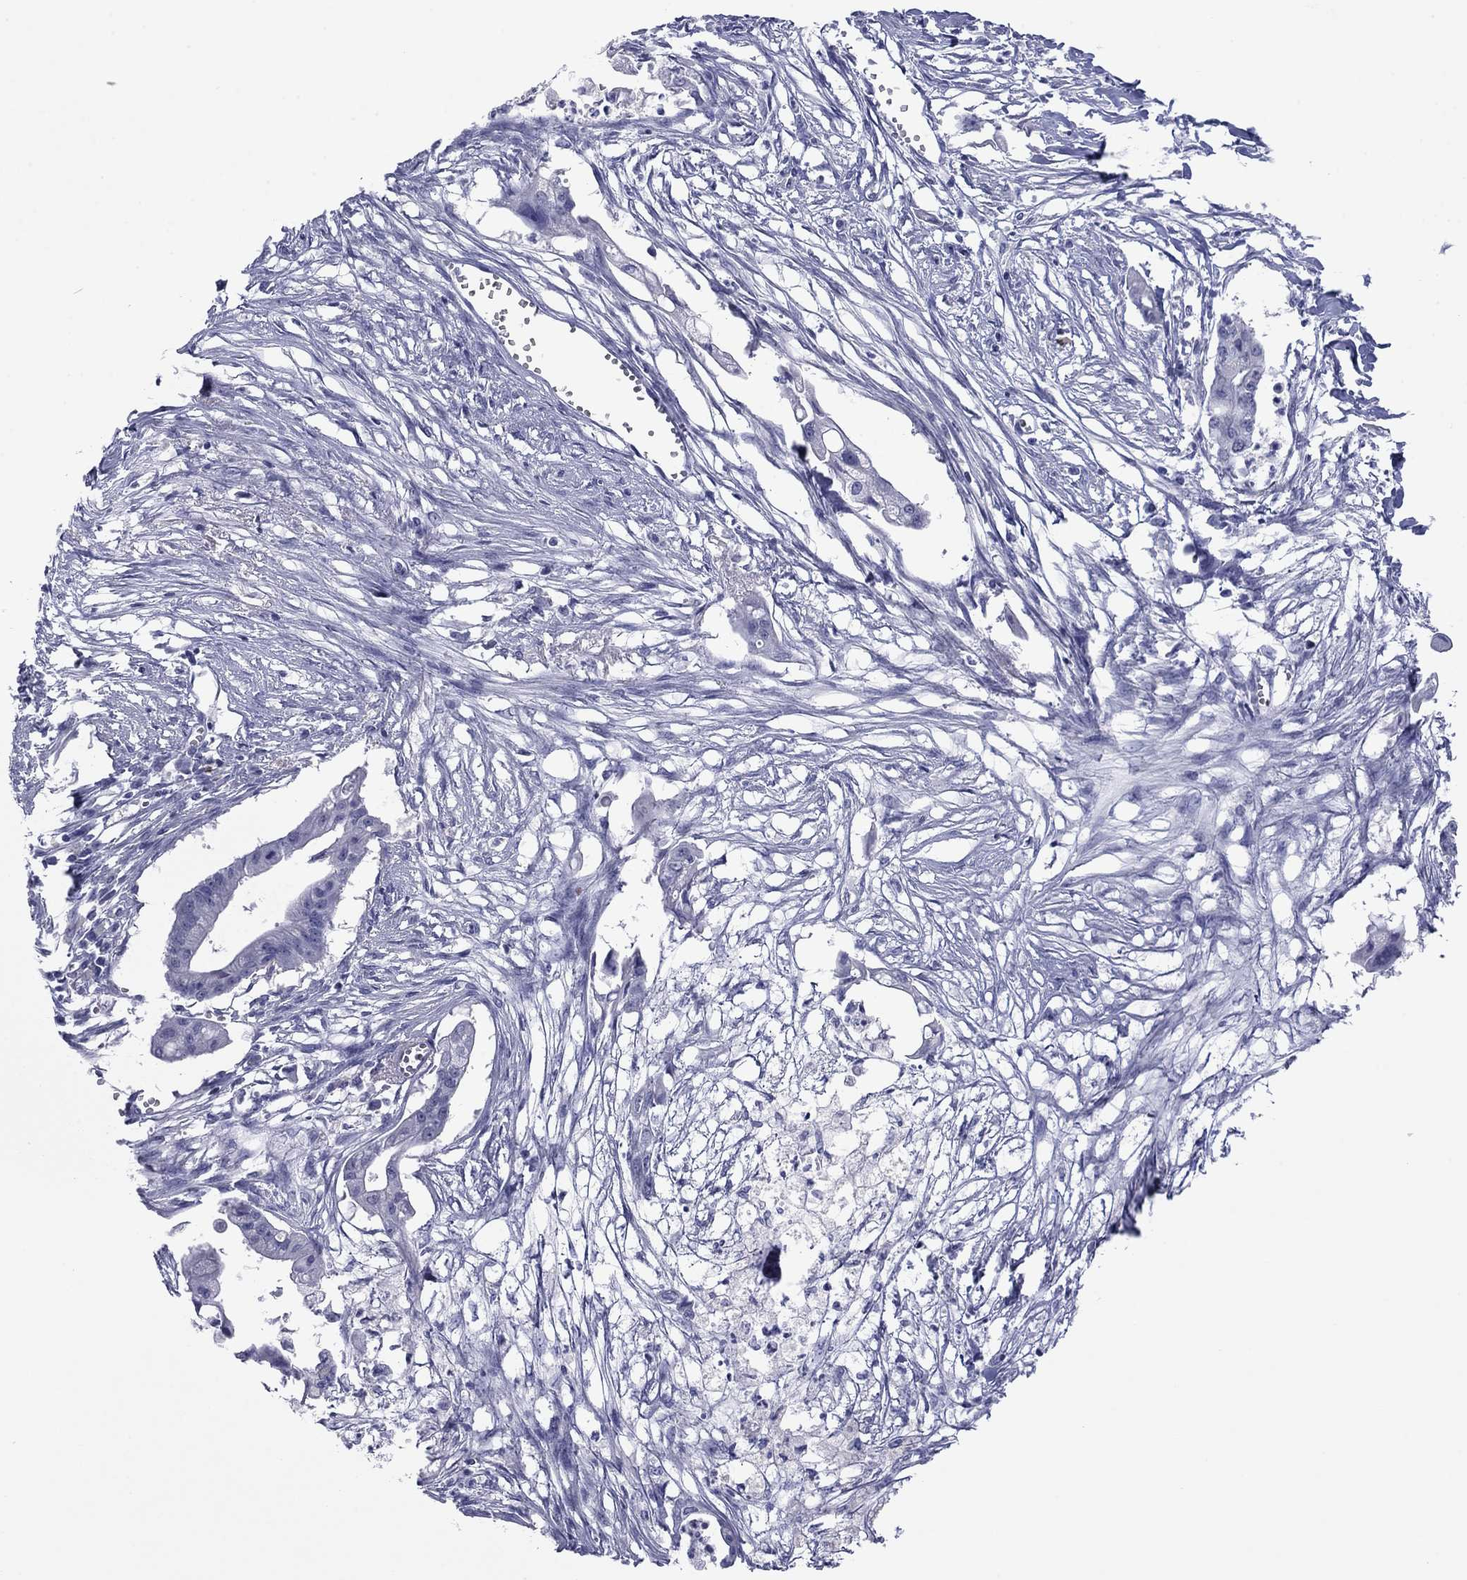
{"staining": {"intensity": "negative", "quantity": "none", "location": "none"}, "tissue": "pancreatic cancer", "cell_type": "Tumor cells", "image_type": "cancer", "snomed": [{"axis": "morphology", "description": "Normal tissue, NOS"}, {"axis": "morphology", "description": "Adenocarcinoma, NOS"}, {"axis": "topography", "description": "Pancreas"}], "caption": "Immunohistochemical staining of pancreatic cancer demonstrates no significant positivity in tumor cells.", "gene": "HAO1", "patient": {"sex": "female", "age": 58}}